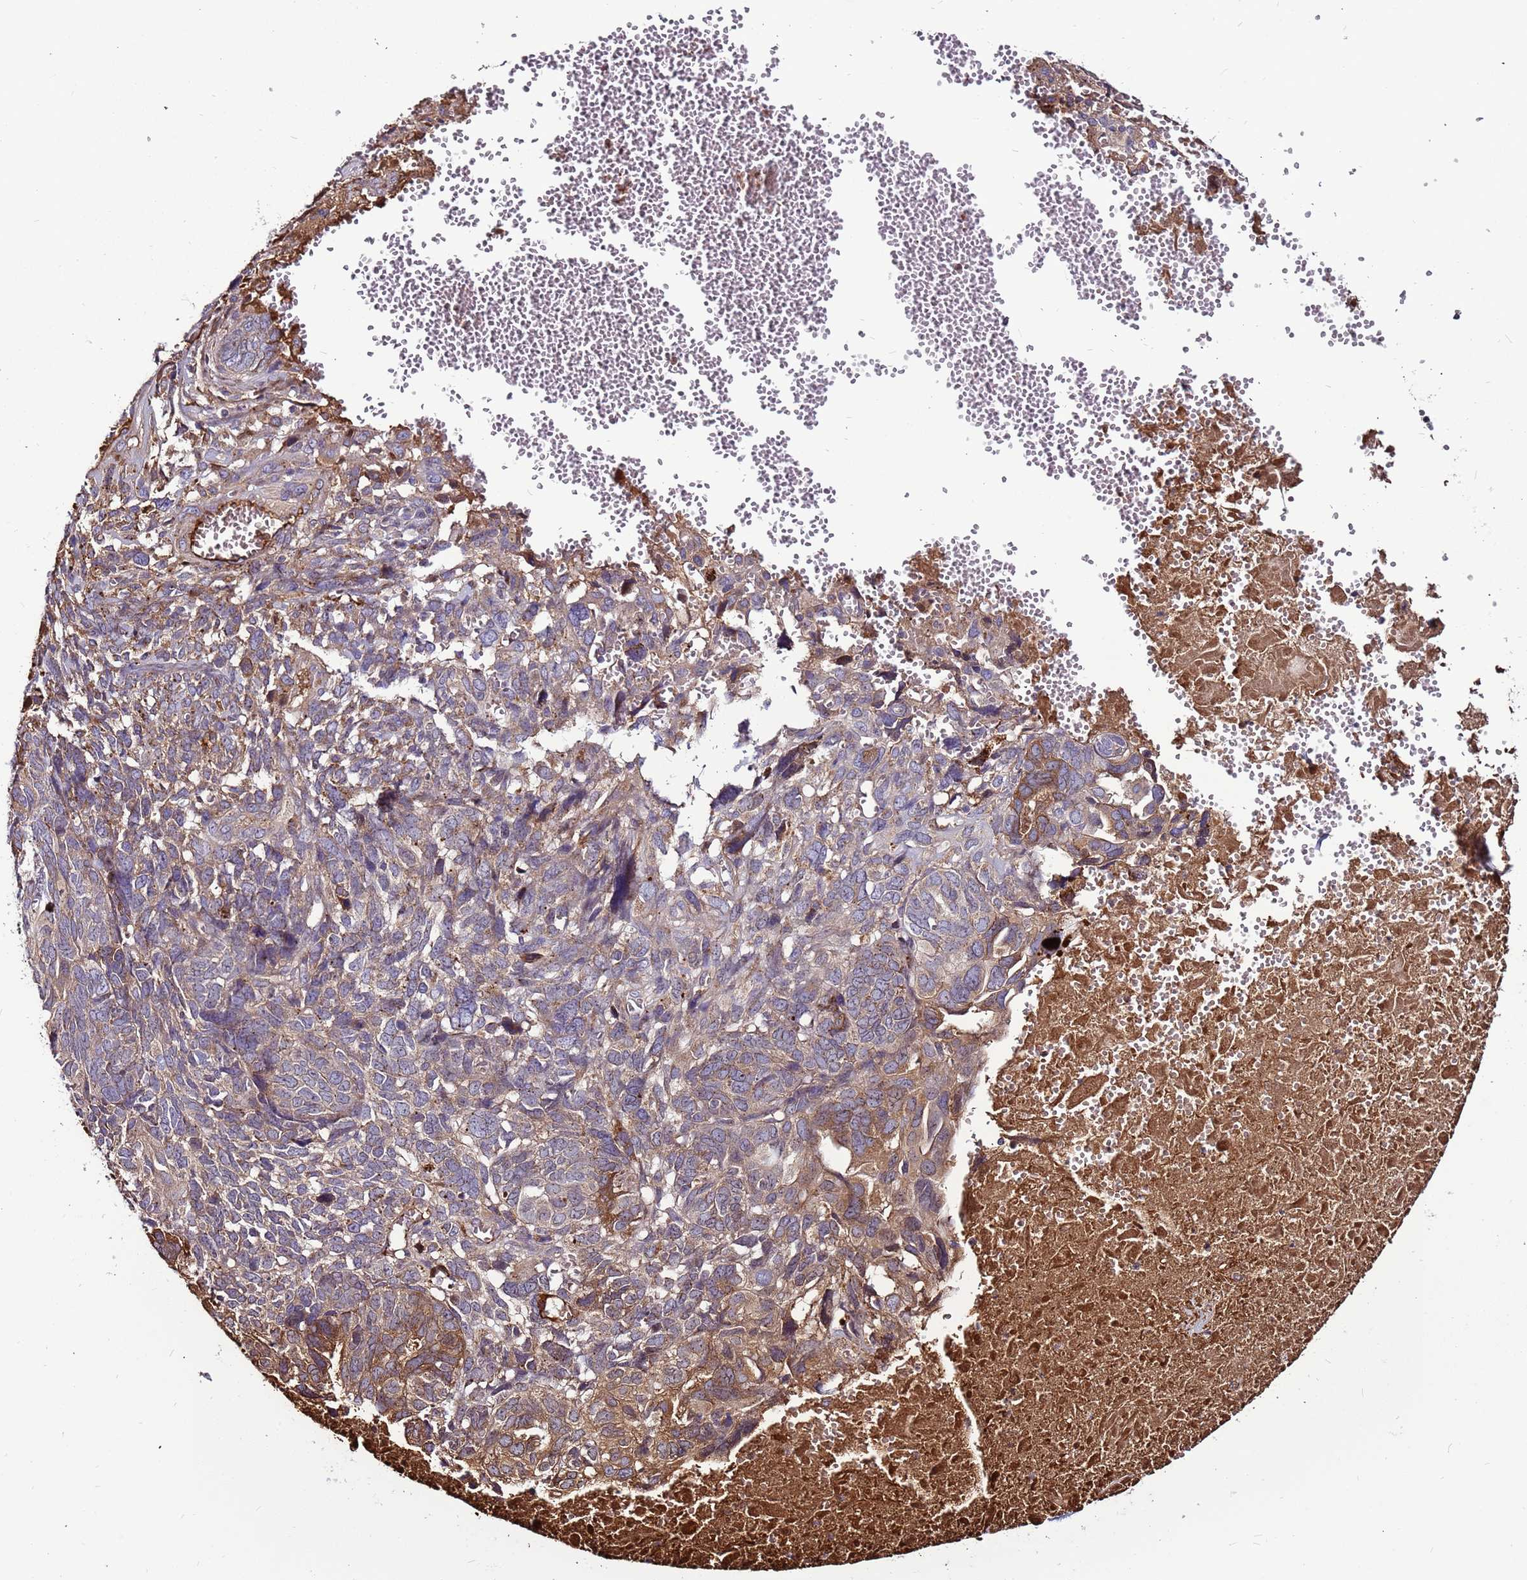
{"staining": {"intensity": "moderate", "quantity": "<25%", "location": "cytoplasmic/membranous"}, "tissue": "ovarian cancer", "cell_type": "Tumor cells", "image_type": "cancer", "snomed": [{"axis": "morphology", "description": "Cystadenocarcinoma, serous, NOS"}, {"axis": "topography", "description": "Ovary"}], "caption": "Ovarian cancer (serous cystadenocarcinoma) stained for a protein demonstrates moderate cytoplasmic/membranous positivity in tumor cells.", "gene": "CCDC71", "patient": {"sex": "female", "age": 79}}